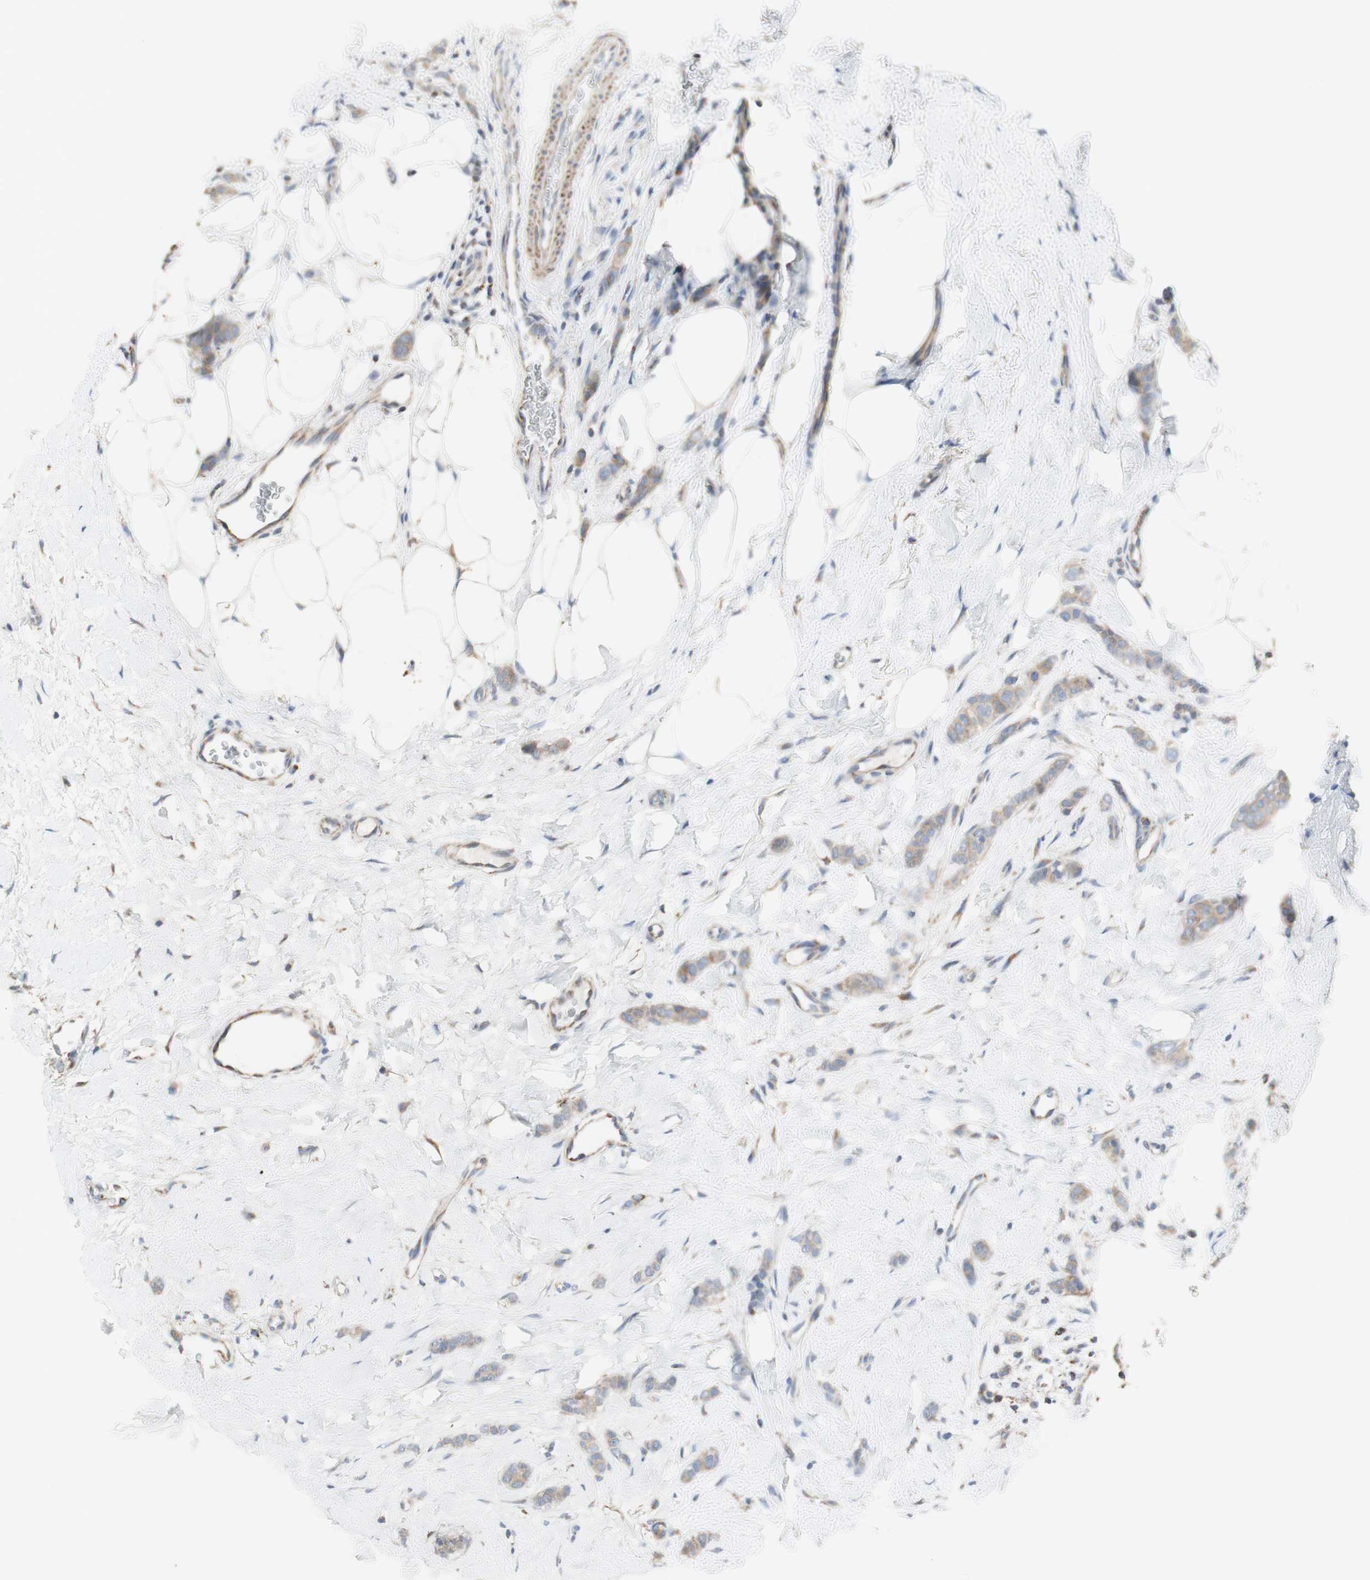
{"staining": {"intensity": "weak", "quantity": "25%-75%", "location": "cytoplasmic/membranous"}, "tissue": "breast cancer", "cell_type": "Tumor cells", "image_type": "cancer", "snomed": [{"axis": "morphology", "description": "Lobular carcinoma"}, {"axis": "topography", "description": "Skin"}, {"axis": "topography", "description": "Breast"}], "caption": "Immunohistochemistry (IHC) micrograph of neoplastic tissue: lobular carcinoma (breast) stained using immunohistochemistry reveals low levels of weak protein expression localized specifically in the cytoplasmic/membranous of tumor cells, appearing as a cytoplasmic/membranous brown color.", "gene": "C3orf52", "patient": {"sex": "female", "age": 46}}